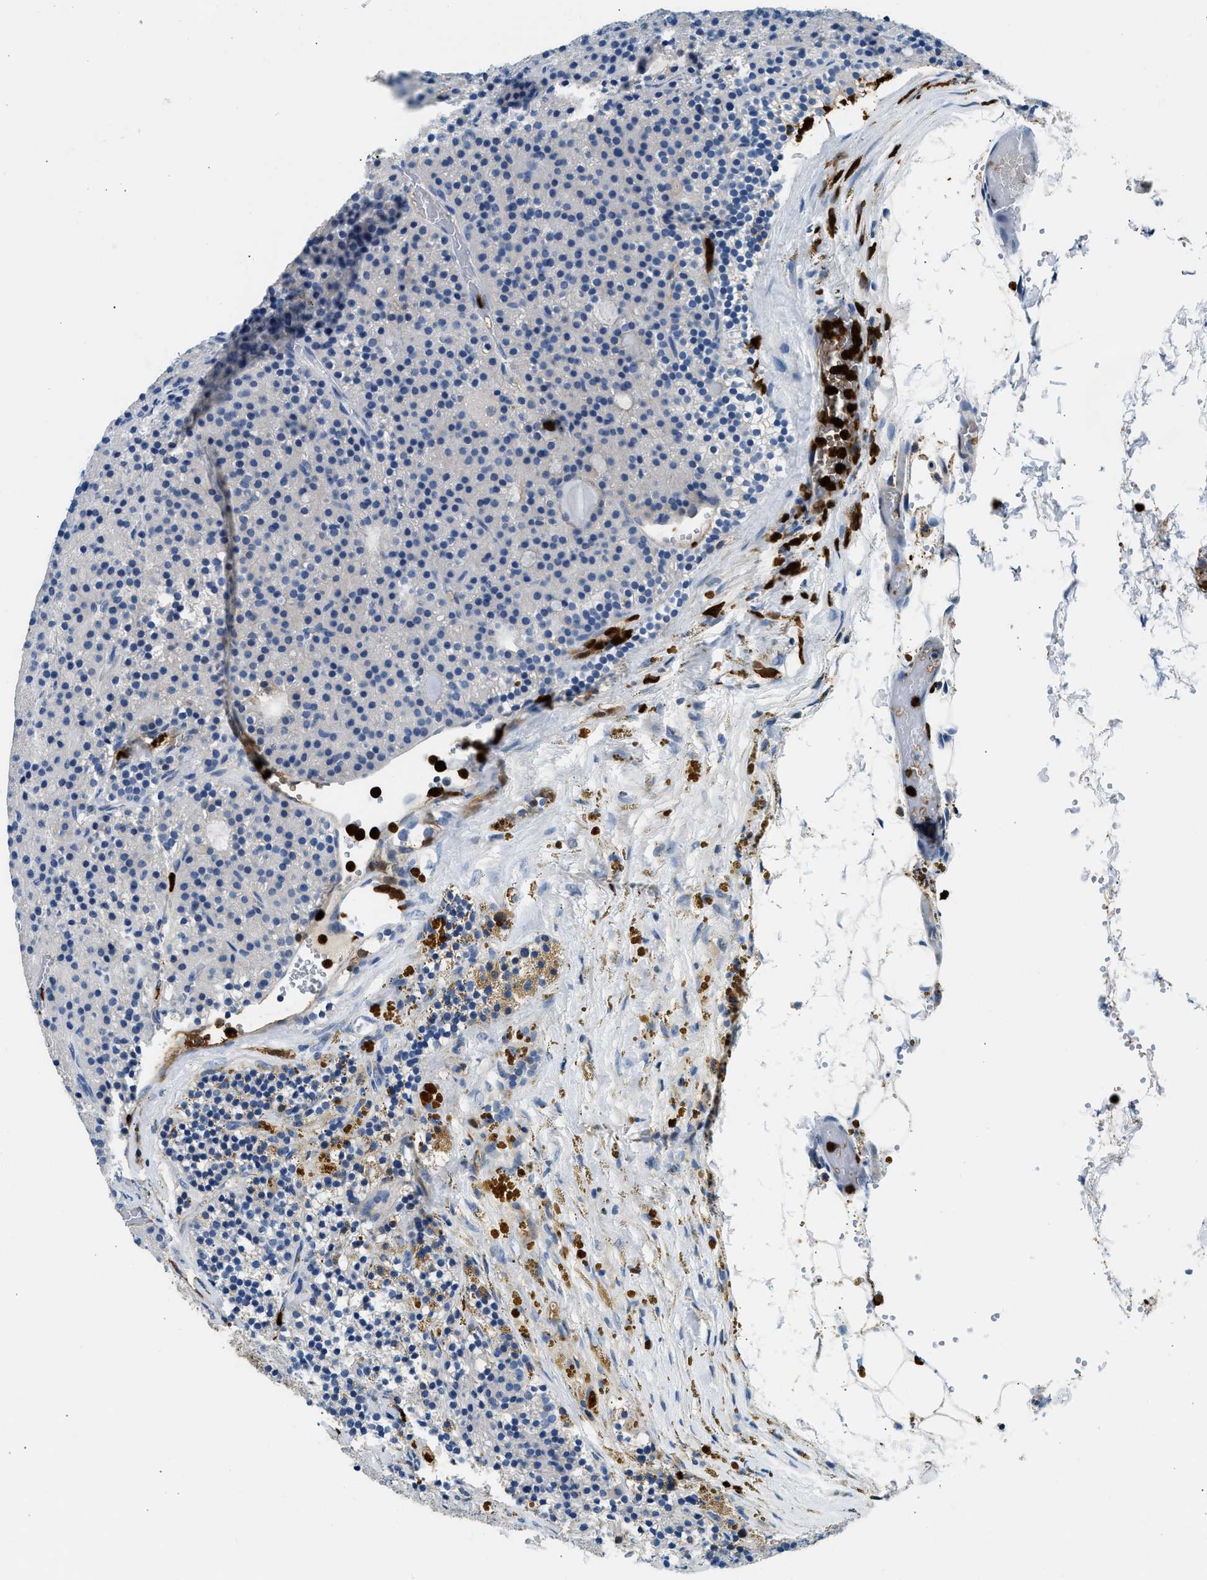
{"staining": {"intensity": "negative", "quantity": "none", "location": "none"}, "tissue": "parathyroid gland", "cell_type": "Glandular cells", "image_type": "normal", "snomed": [{"axis": "morphology", "description": "Normal tissue, NOS"}, {"axis": "morphology", "description": "Adenoma, NOS"}, {"axis": "topography", "description": "Parathyroid gland"}], "caption": "Immunohistochemical staining of normal parathyroid gland reveals no significant positivity in glandular cells. (IHC, brightfield microscopy, high magnification).", "gene": "ANXA3", "patient": {"sex": "male", "age": 75}}